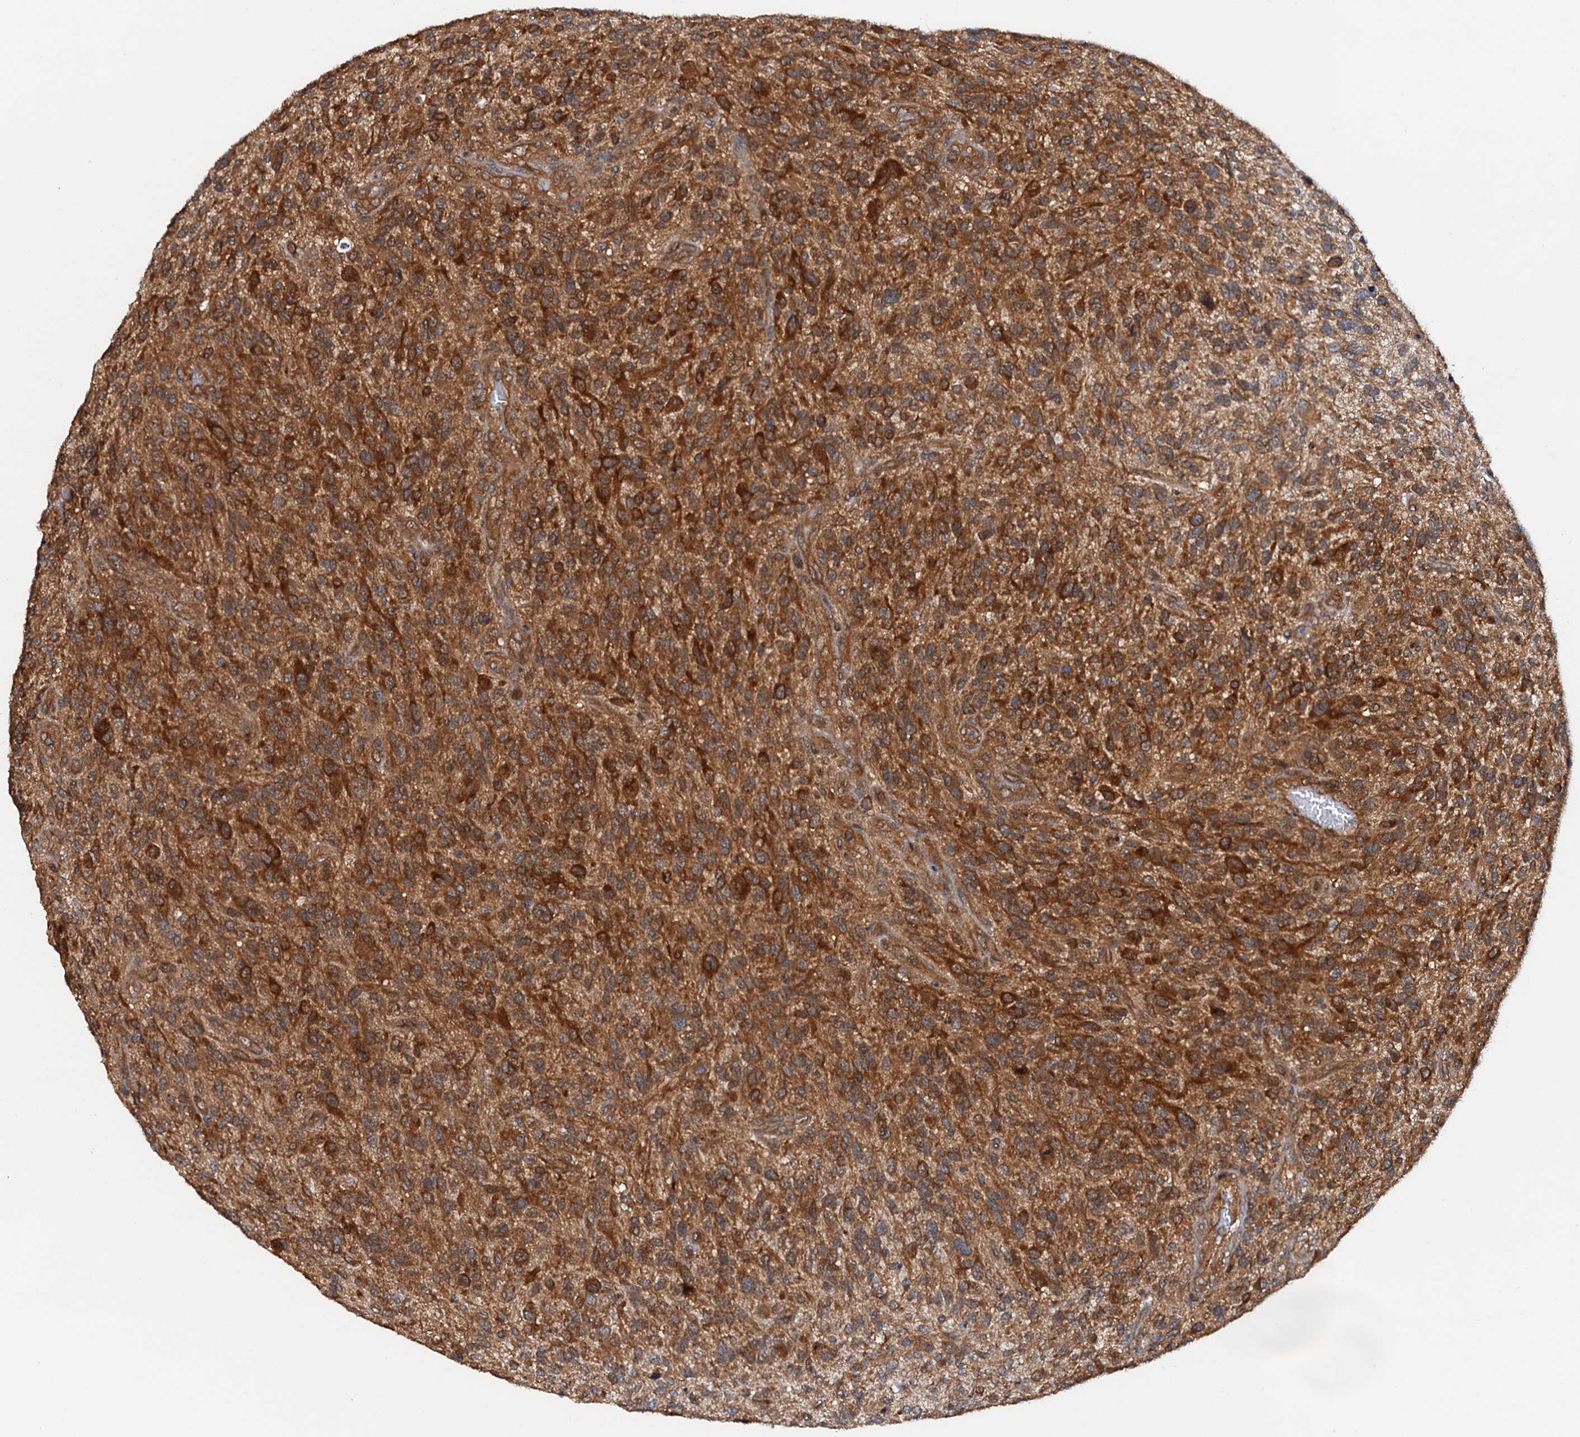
{"staining": {"intensity": "strong", "quantity": ">75%", "location": "cytoplasmic/membranous"}, "tissue": "glioma", "cell_type": "Tumor cells", "image_type": "cancer", "snomed": [{"axis": "morphology", "description": "Glioma, malignant, High grade"}, {"axis": "topography", "description": "Brain"}], "caption": "Human glioma stained for a protein (brown) displays strong cytoplasmic/membranous positive positivity in about >75% of tumor cells.", "gene": "AAGAB", "patient": {"sex": "male", "age": 47}}